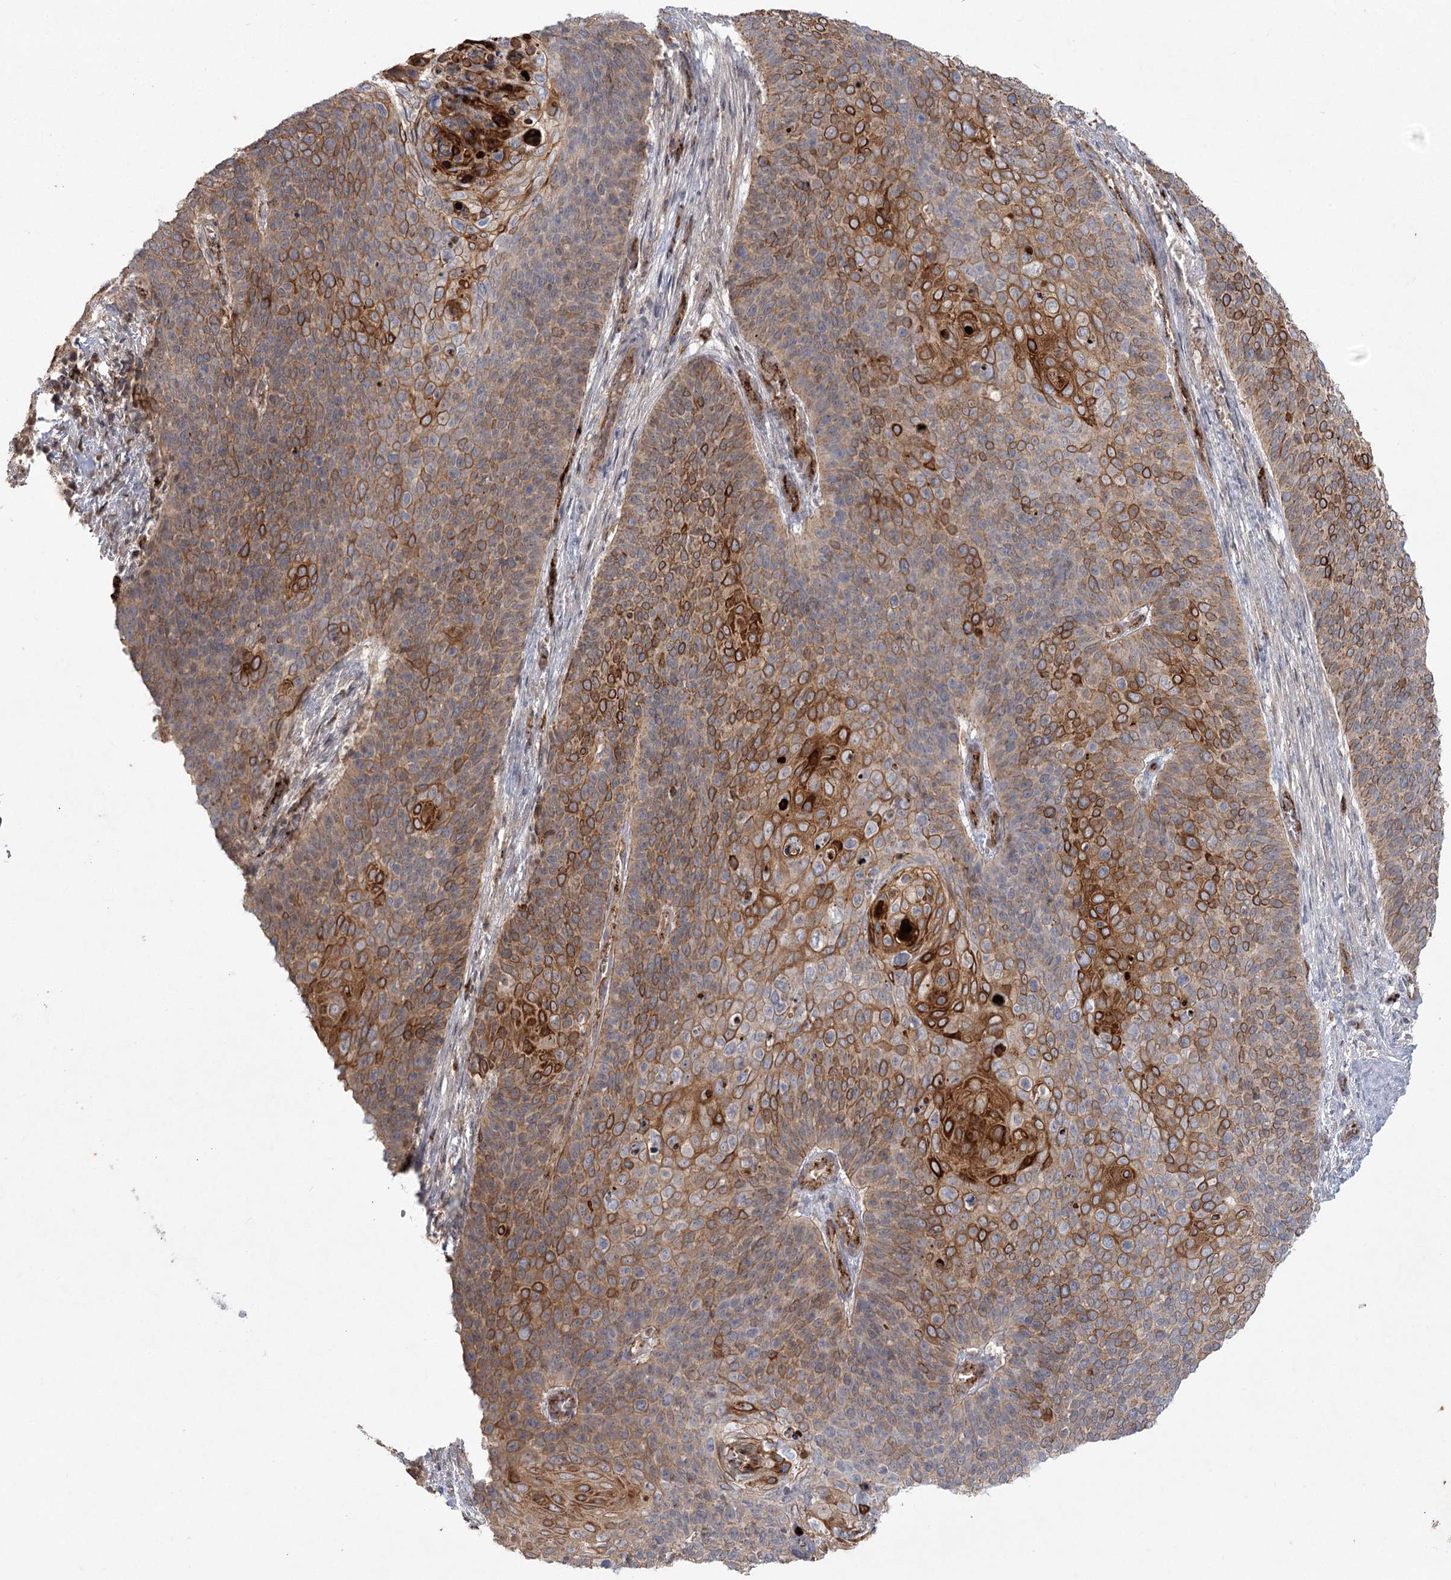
{"staining": {"intensity": "moderate", "quantity": ">75%", "location": "cytoplasmic/membranous"}, "tissue": "cervical cancer", "cell_type": "Tumor cells", "image_type": "cancer", "snomed": [{"axis": "morphology", "description": "Squamous cell carcinoma, NOS"}, {"axis": "topography", "description": "Cervix"}], "caption": "IHC of squamous cell carcinoma (cervical) demonstrates medium levels of moderate cytoplasmic/membranous staining in about >75% of tumor cells. (DAB IHC, brown staining for protein, blue staining for nuclei).", "gene": "KBTBD4", "patient": {"sex": "female", "age": 39}}